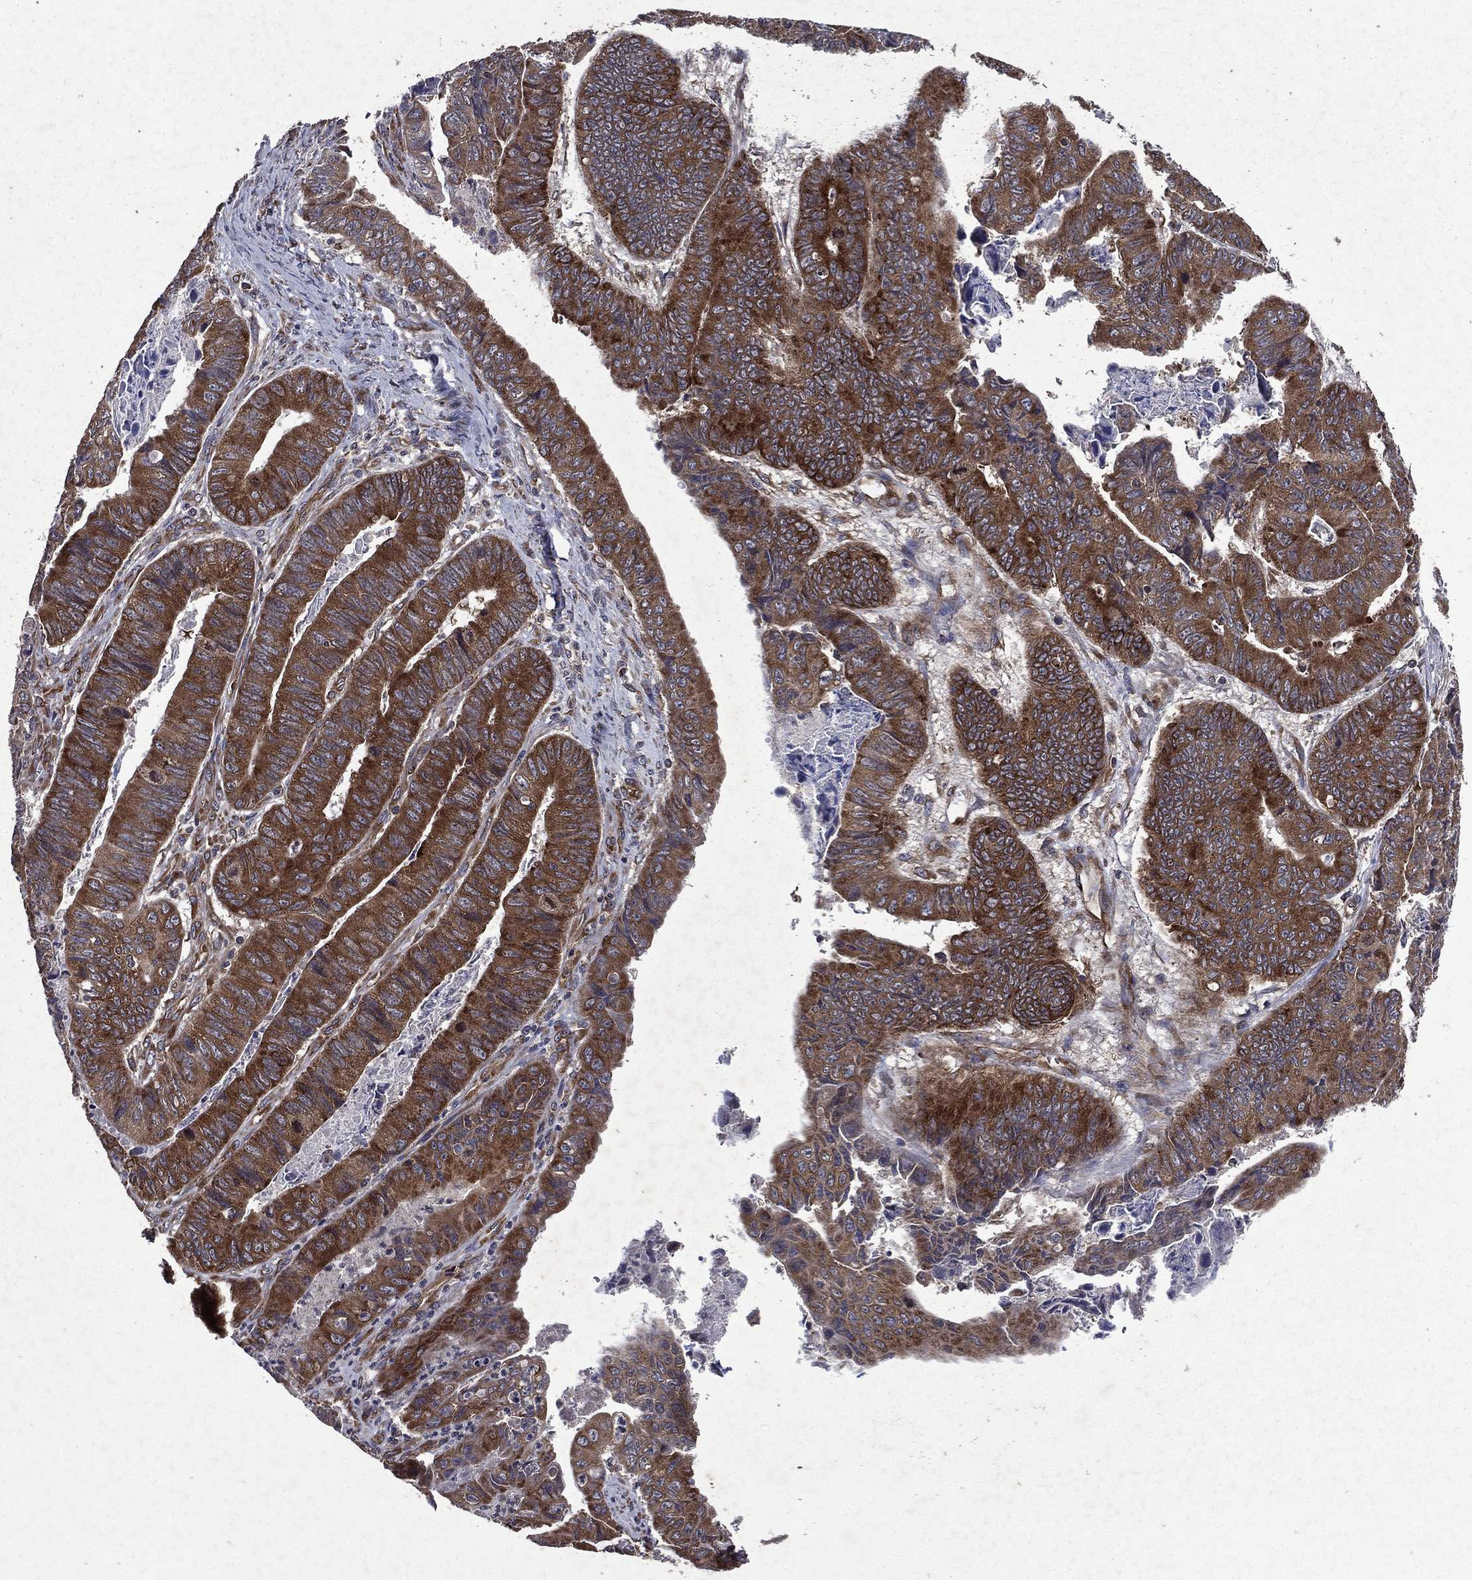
{"staining": {"intensity": "strong", "quantity": ">75%", "location": "cytoplasmic/membranous"}, "tissue": "stomach cancer", "cell_type": "Tumor cells", "image_type": "cancer", "snomed": [{"axis": "morphology", "description": "Adenocarcinoma, NOS"}, {"axis": "topography", "description": "Stomach, lower"}], "caption": "Immunohistochemistry (IHC) image of stomach cancer (adenocarcinoma) stained for a protein (brown), which demonstrates high levels of strong cytoplasmic/membranous staining in approximately >75% of tumor cells.", "gene": "EIF2B4", "patient": {"sex": "male", "age": 77}}